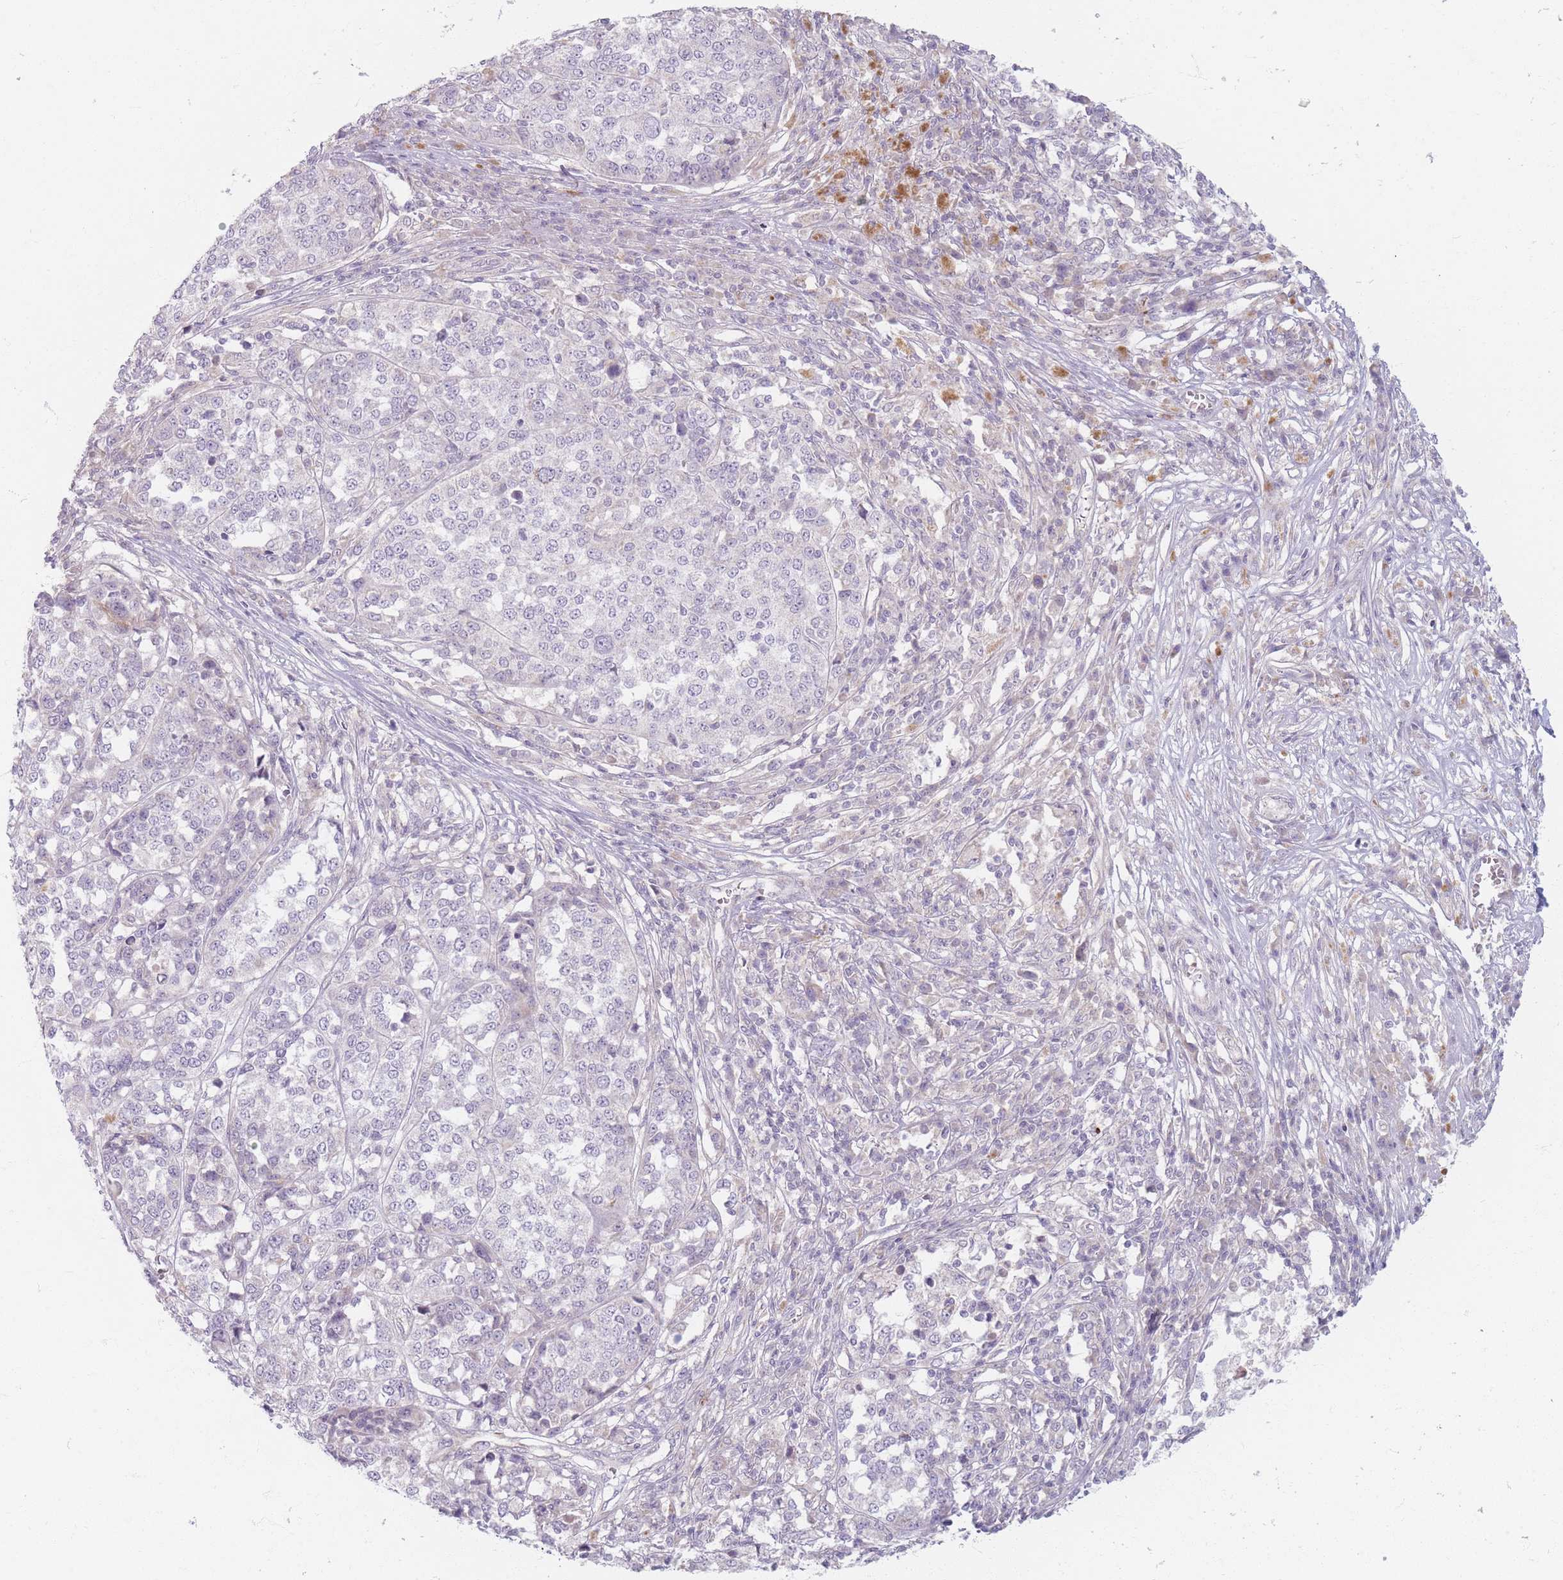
{"staining": {"intensity": "negative", "quantity": "none", "location": "none"}, "tissue": "melanoma", "cell_type": "Tumor cells", "image_type": "cancer", "snomed": [{"axis": "morphology", "description": "Malignant melanoma, Metastatic site"}, {"axis": "topography", "description": "Lymph node"}], "caption": "Malignant melanoma (metastatic site) was stained to show a protein in brown. There is no significant positivity in tumor cells.", "gene": "CHCHD7", "patient": {"sex": "male", "age": 44}}